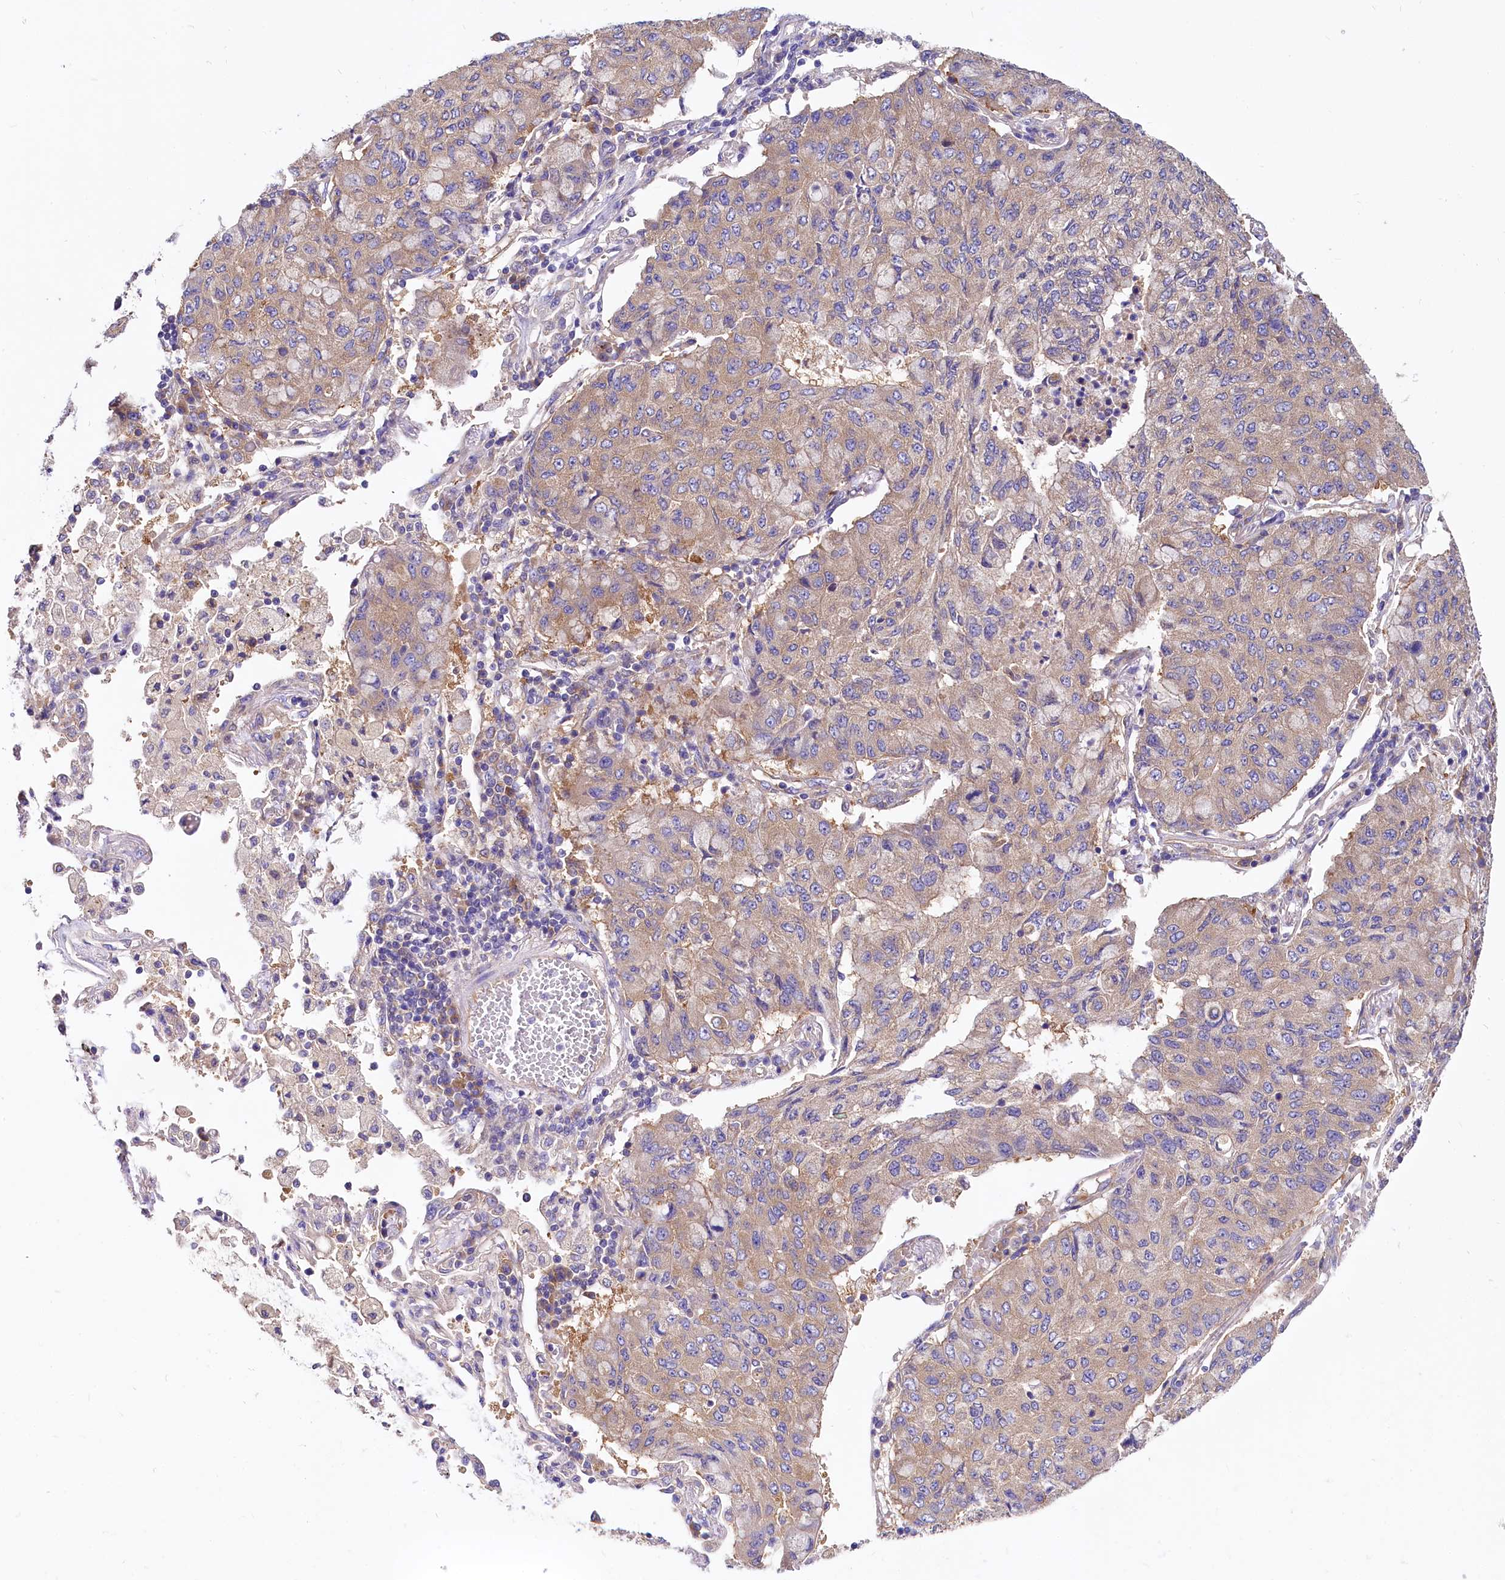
{"staining": {"intensity": "weak", "quantity": ">75%", "location": "cytoplasmic/membranous"}, "tissue": "lung cancer", "cell_type": "Tumor cells", "image_type": "cancer", "snomed": [{"axis": "morphology", "description": "Squamous cell carcinoma, NOS"}, {"axis": "topography", "description": "Lung"}], "caption": "Immunohistochemistry micrograph of lung cancer (squamous cell carcinoma) stained for a protein (brown), which shows low levels of weak cytoplasmic/membranous positivity in approximately >75% of tumor cells.", "gene": "QARS1", "patient": {"sex": "male", "age": 74}}